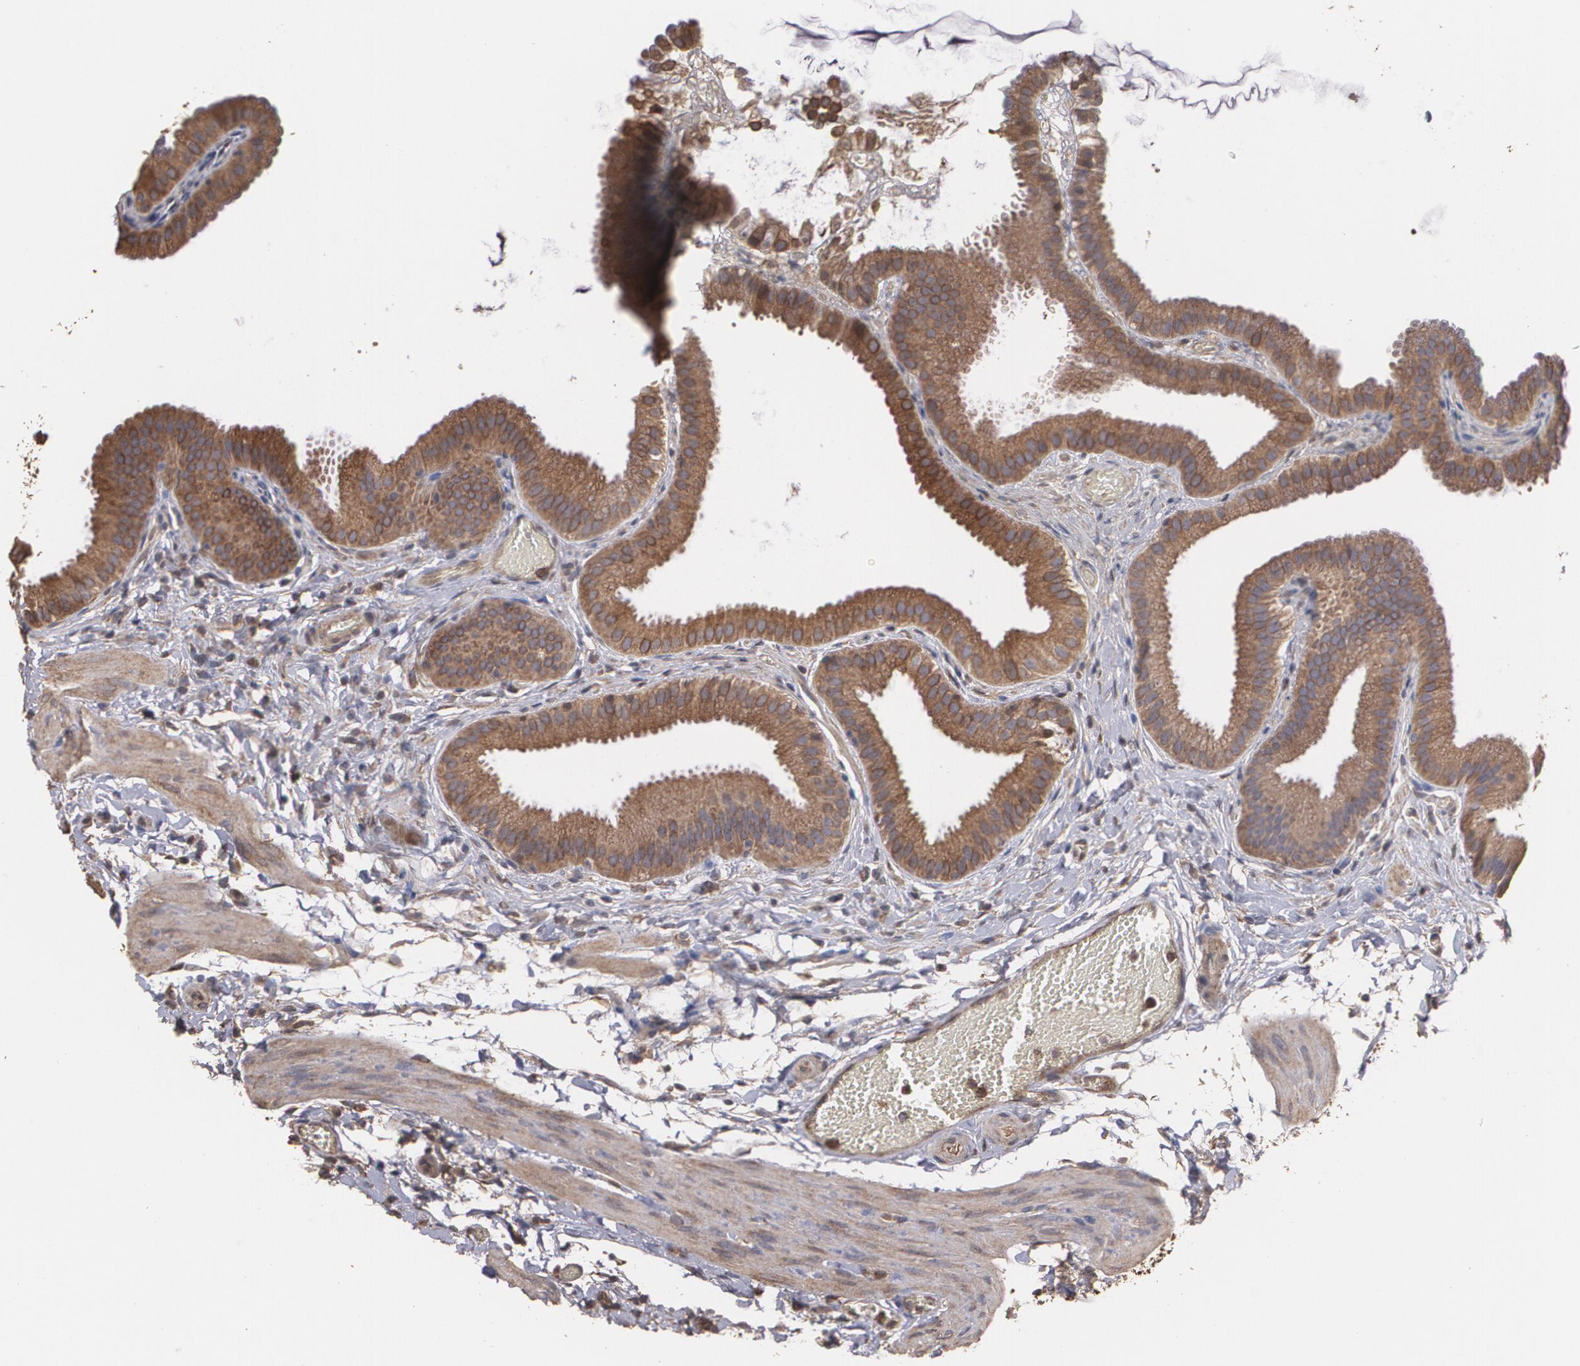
{"staining": {"intensity": "moderate", "quantity": ">75%", "location": "cytoplasmic/membranous"}, "tissue": "gallbladder", "cell_type": "Glandular cells", "image_type": "normal", "snomed": [{"axis": "morphology", "description": "Normal tissue, NOS"}, {"axis": "topography", "description": "Gallbladder"}], "caption": "Approximately >75% of glandular cells in benign human gallbladder exhibit moderate cytoplasmic/membranous protein expression as visualized by brown immunohistochemical staining.", "gene": "PON1", "patient": {"sex": "female", "age": 63}}